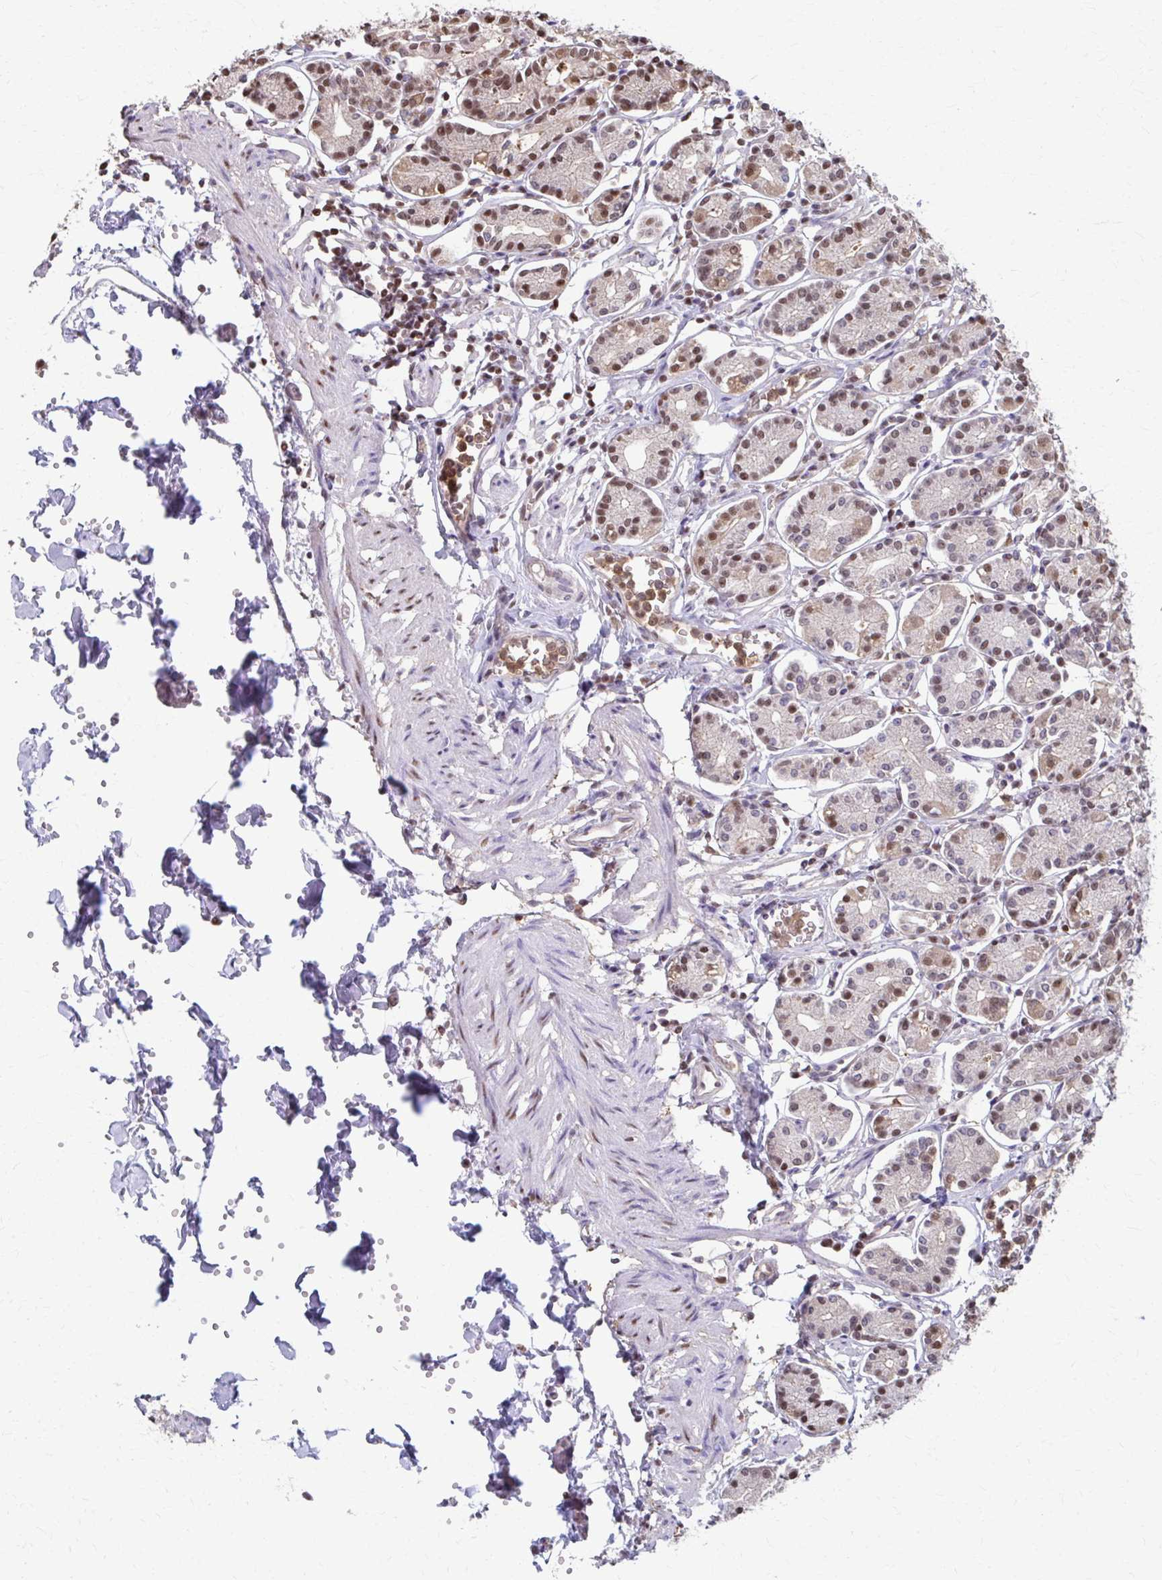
{"staining": {"intensity": "moderate", "quantity": "25%-75%", "location": "cytoplasmic/membranous,nuclear"}, "tissue": "stomach", "cell_type": "Glandular cells", "image_type": "normal", "snomed": [{"axis": "morphology", "description": "Normal tissue, NOS"}, {"axis": "topography", "description": "Stomach"}], "caption": "Moderate cytoplasmic/membranous,nuclear expression is seen in approximately 25%-75% of glandular cells in unremarkable stomach.", "gene": "ING4", "patient": {"sex": "female", "age": 62}}